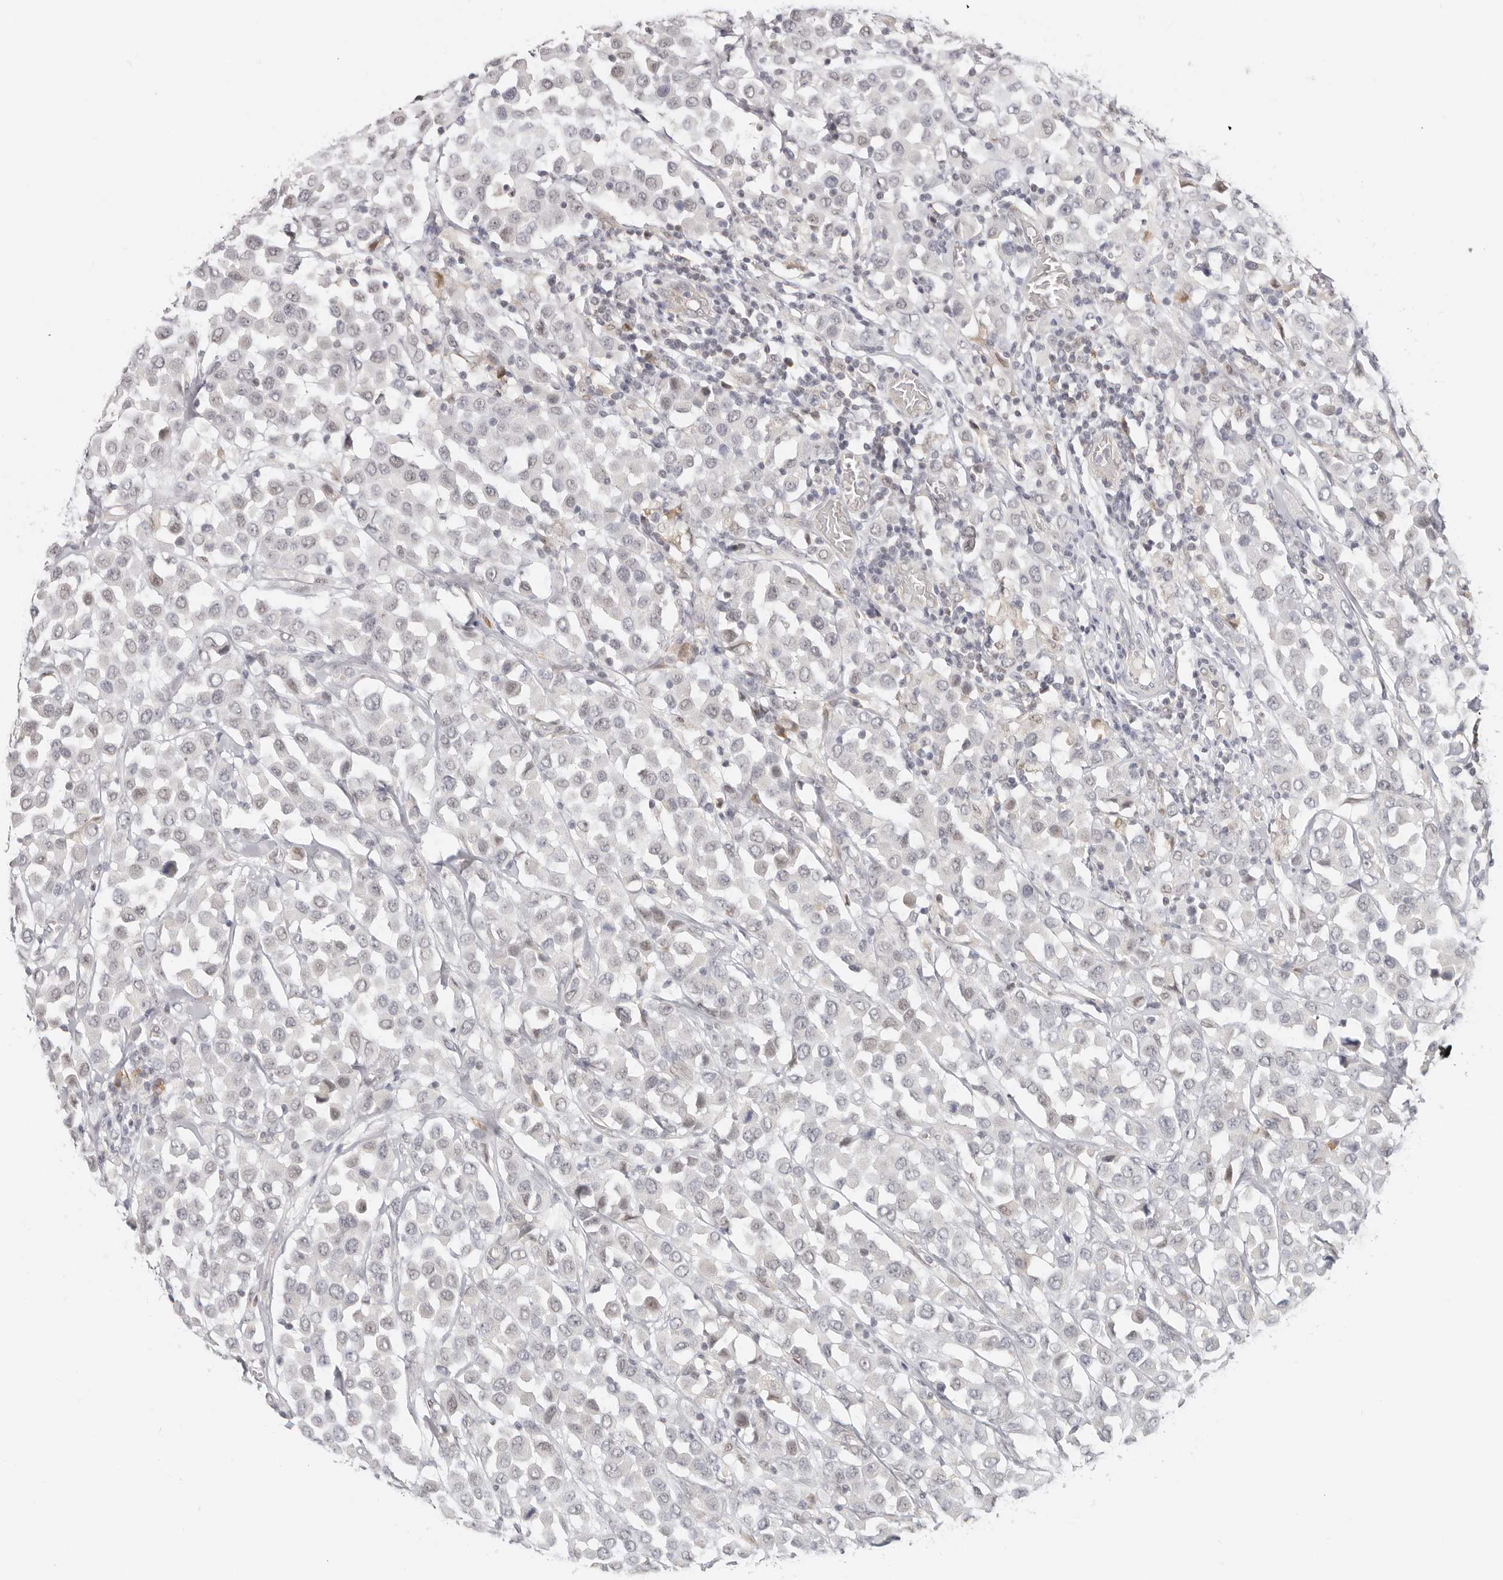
{"staining": {"intensity": "negative", "quantity": "none", "location": "none"}, "tissue": "breast cancer", "cell_type": "Tumor cells", "image_type": "cancer", "snomed": [{"axis": "morphology", "description": "Duct carcinoma"}, {"axis": "topography", "description": "Breast"}], "caption": "Tumor cells show no significant expression in breast cancer (intraductal carcinoma).", "gene": "LARP7", "patient": {"sex": "female", "age": 61}}